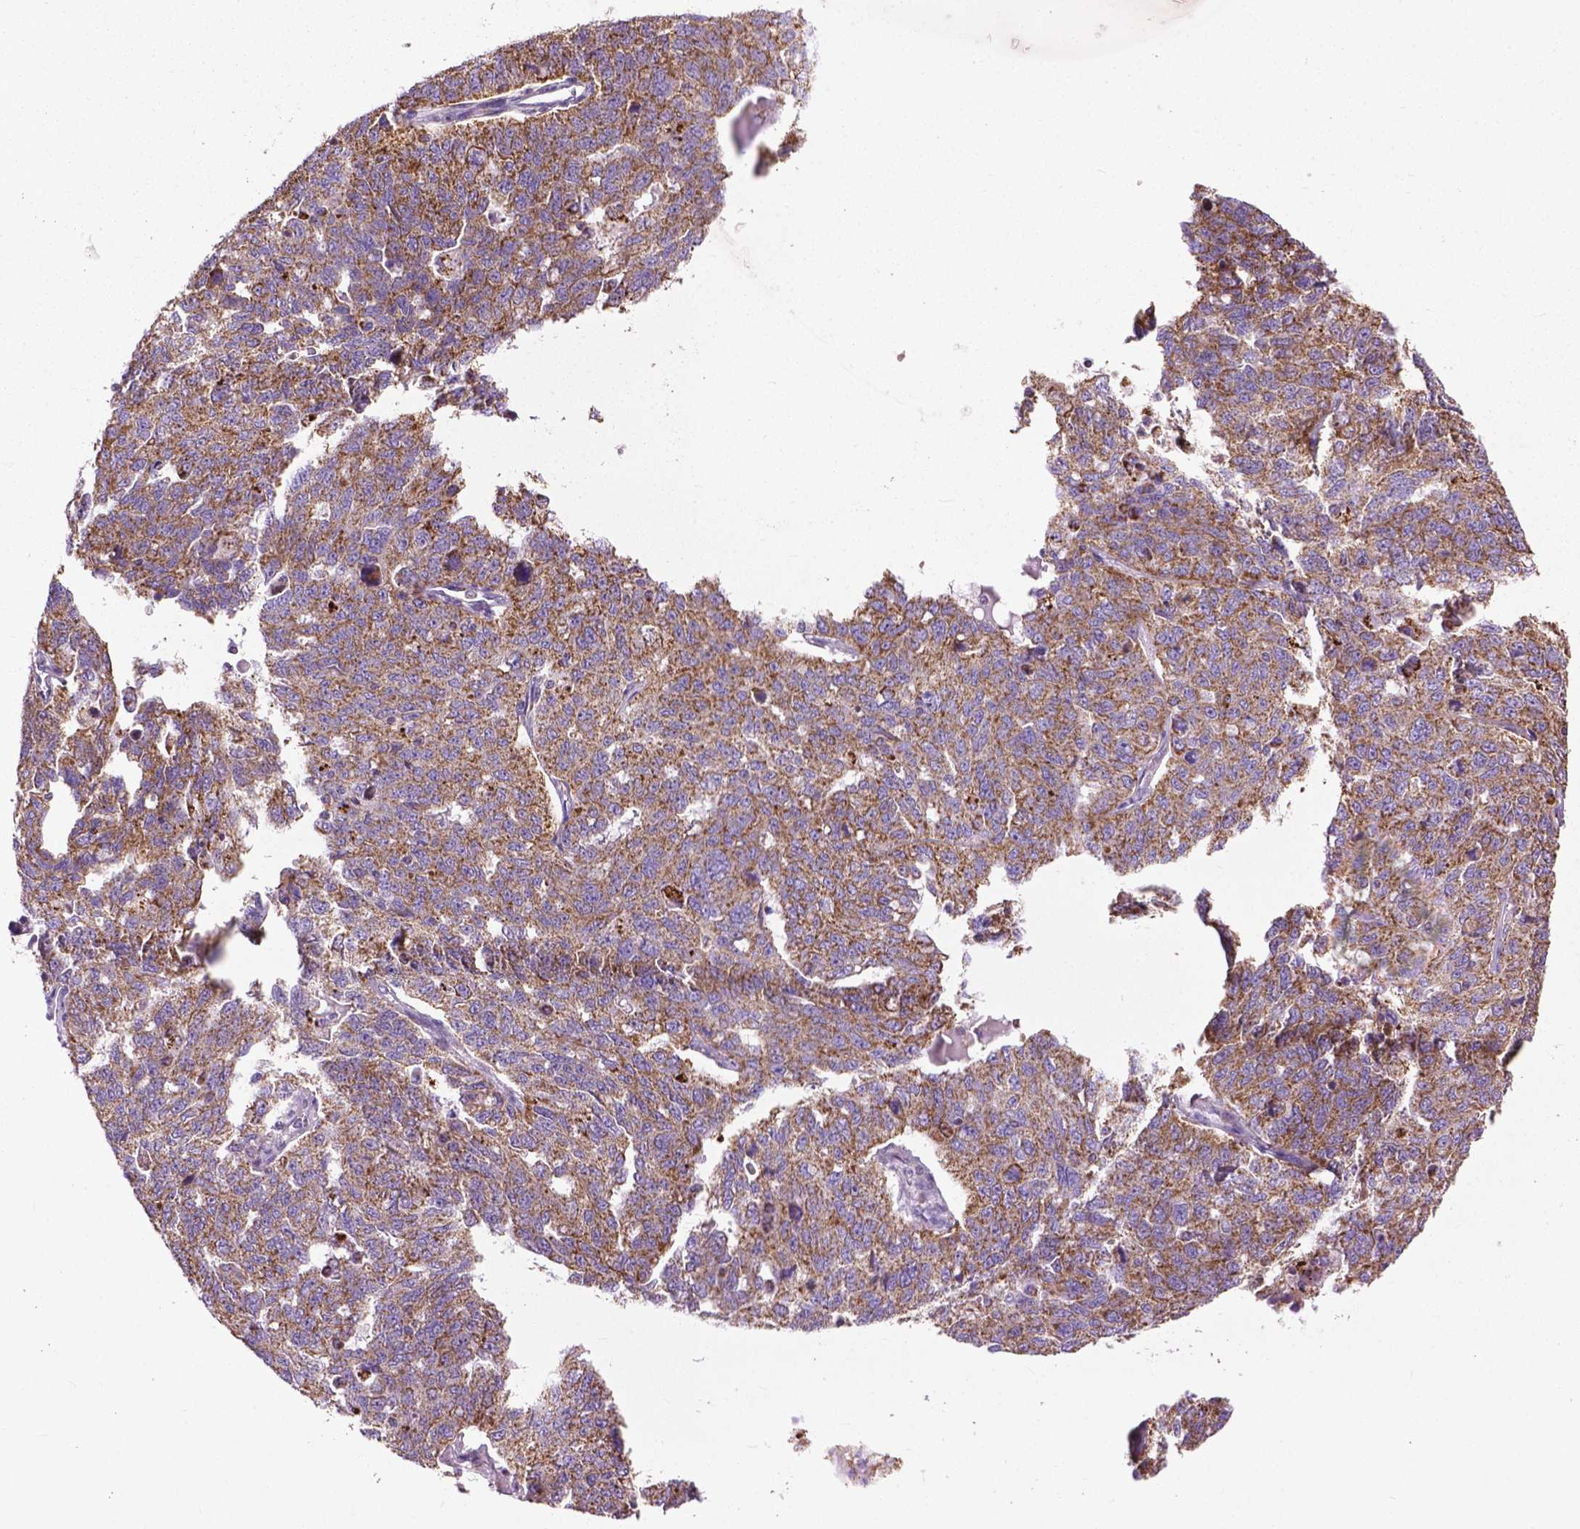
{"staining": {"intensity": "moderate", "quantity": ">75%", "location": "cytoplasmic/membranous"}, "tissue": "ovarian cancer", "cell_type": "Tumor cells", "image_type": "cancer", "snomed": [{"axis": "morphology", "description": "Cystadenocarcinoma, serous, NOS"}, {"axis": "topography", "description": "Ovary"}], "caption": "Moderate cytoplasmic/membranous protein expression is seen in approximately >75% of tumor cells in ovarian cancer. Nuclei are stained in blue.", "gene": "VDAC1", "patient": {"sex": "female", "age": 71}}